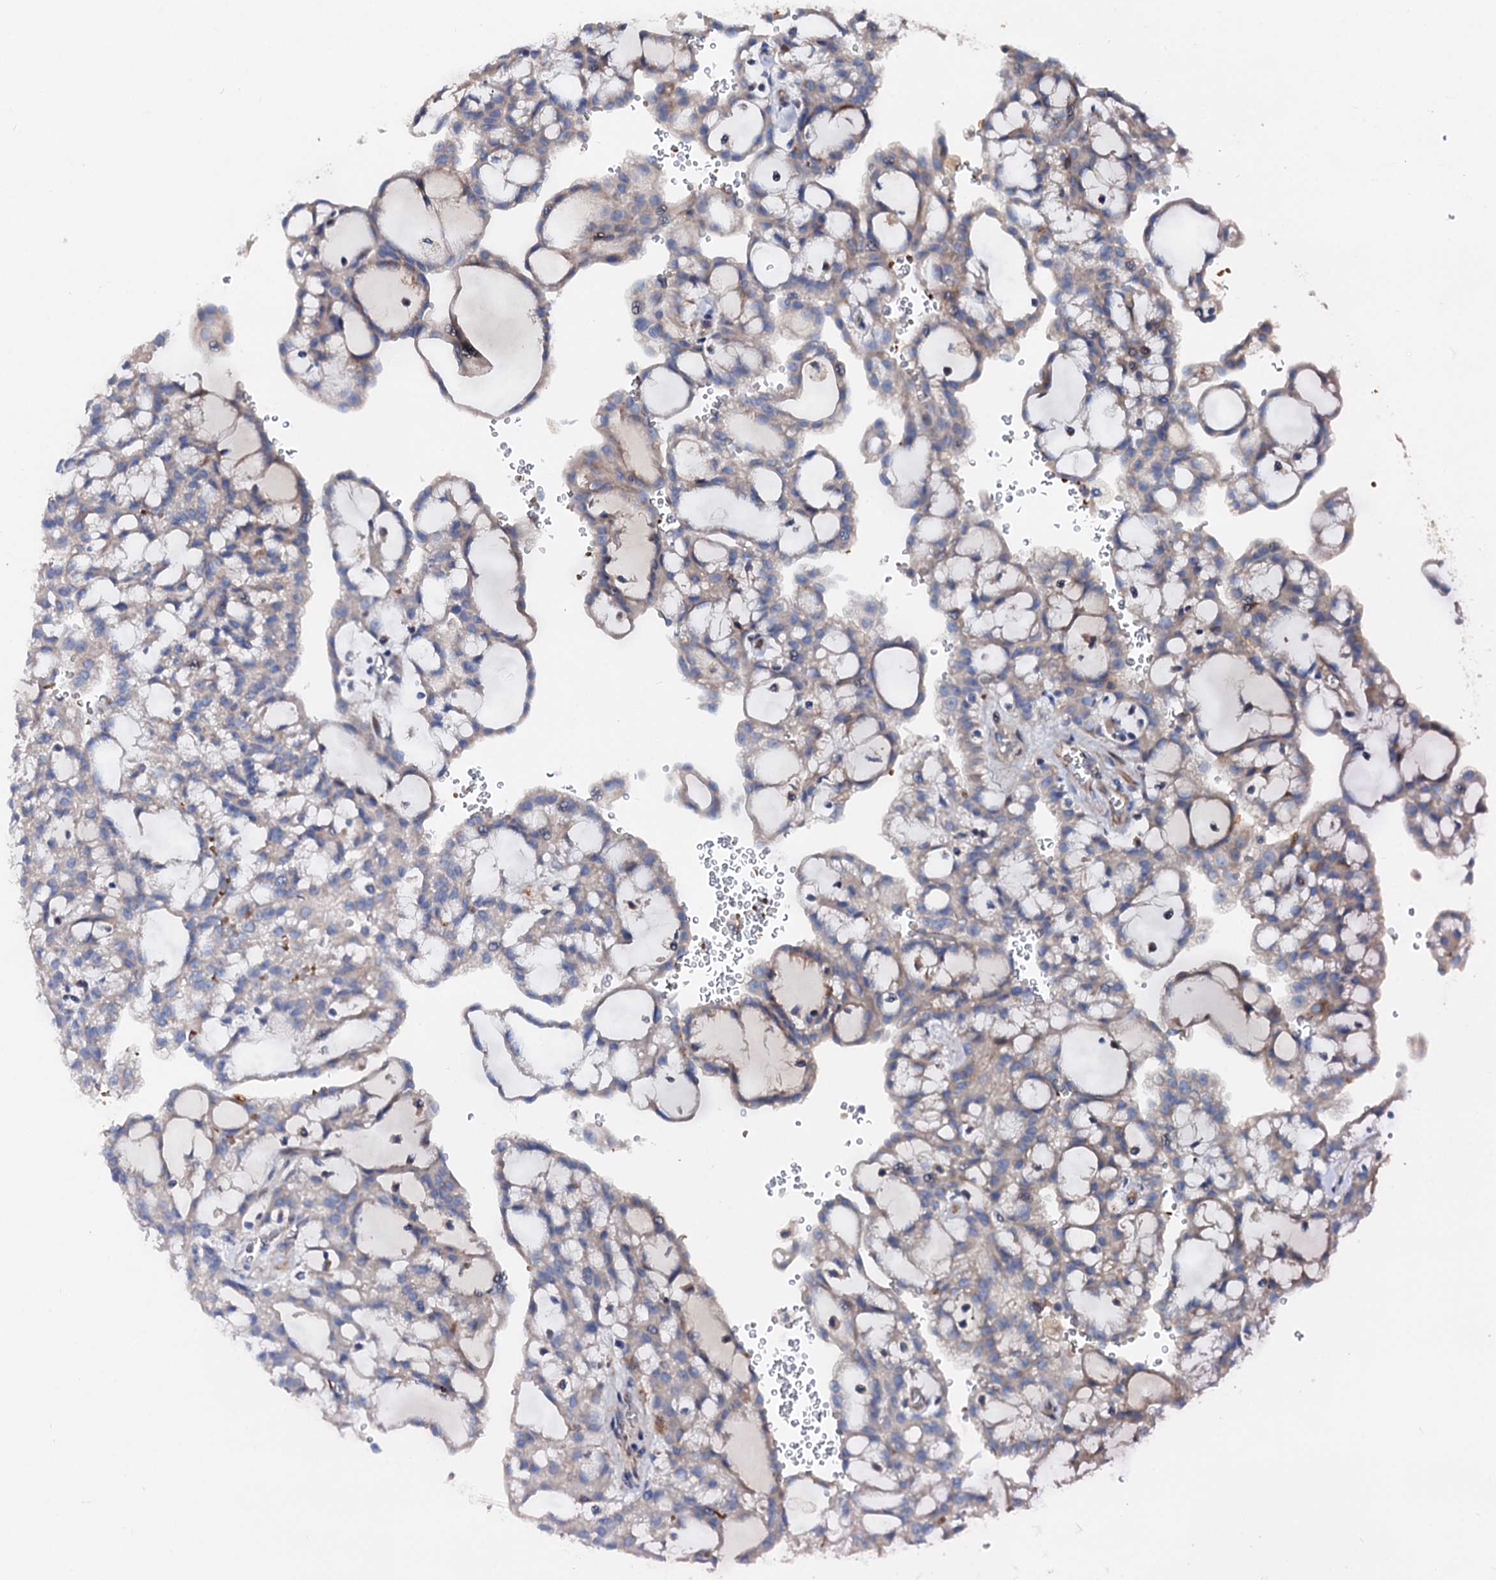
{"staining": {"intensity": "weak", "quantity": "<25%", "location": "cytoplasmic/membranous"}, "tissue": "renal cancer", "cell_type": "Tumor cells", "image_type": "cancer", "snomed": [{"axis": "morphology", "description": "Adenocarcinoma, NOS"}, {"axis": "topography", "description": "Kidney"}], "caption": "DAB (3,3'-diaminobenzidine) immunohistochemical staining of adenocarcinoma (renal) demonstrates no significant positivity in tumor cells. (DAB (3,3'-diaminobenzidine) immunohistochemistry, high magnification).", "gene": "SLC10A7", "patient": {"sex": "male", "age": 63}}